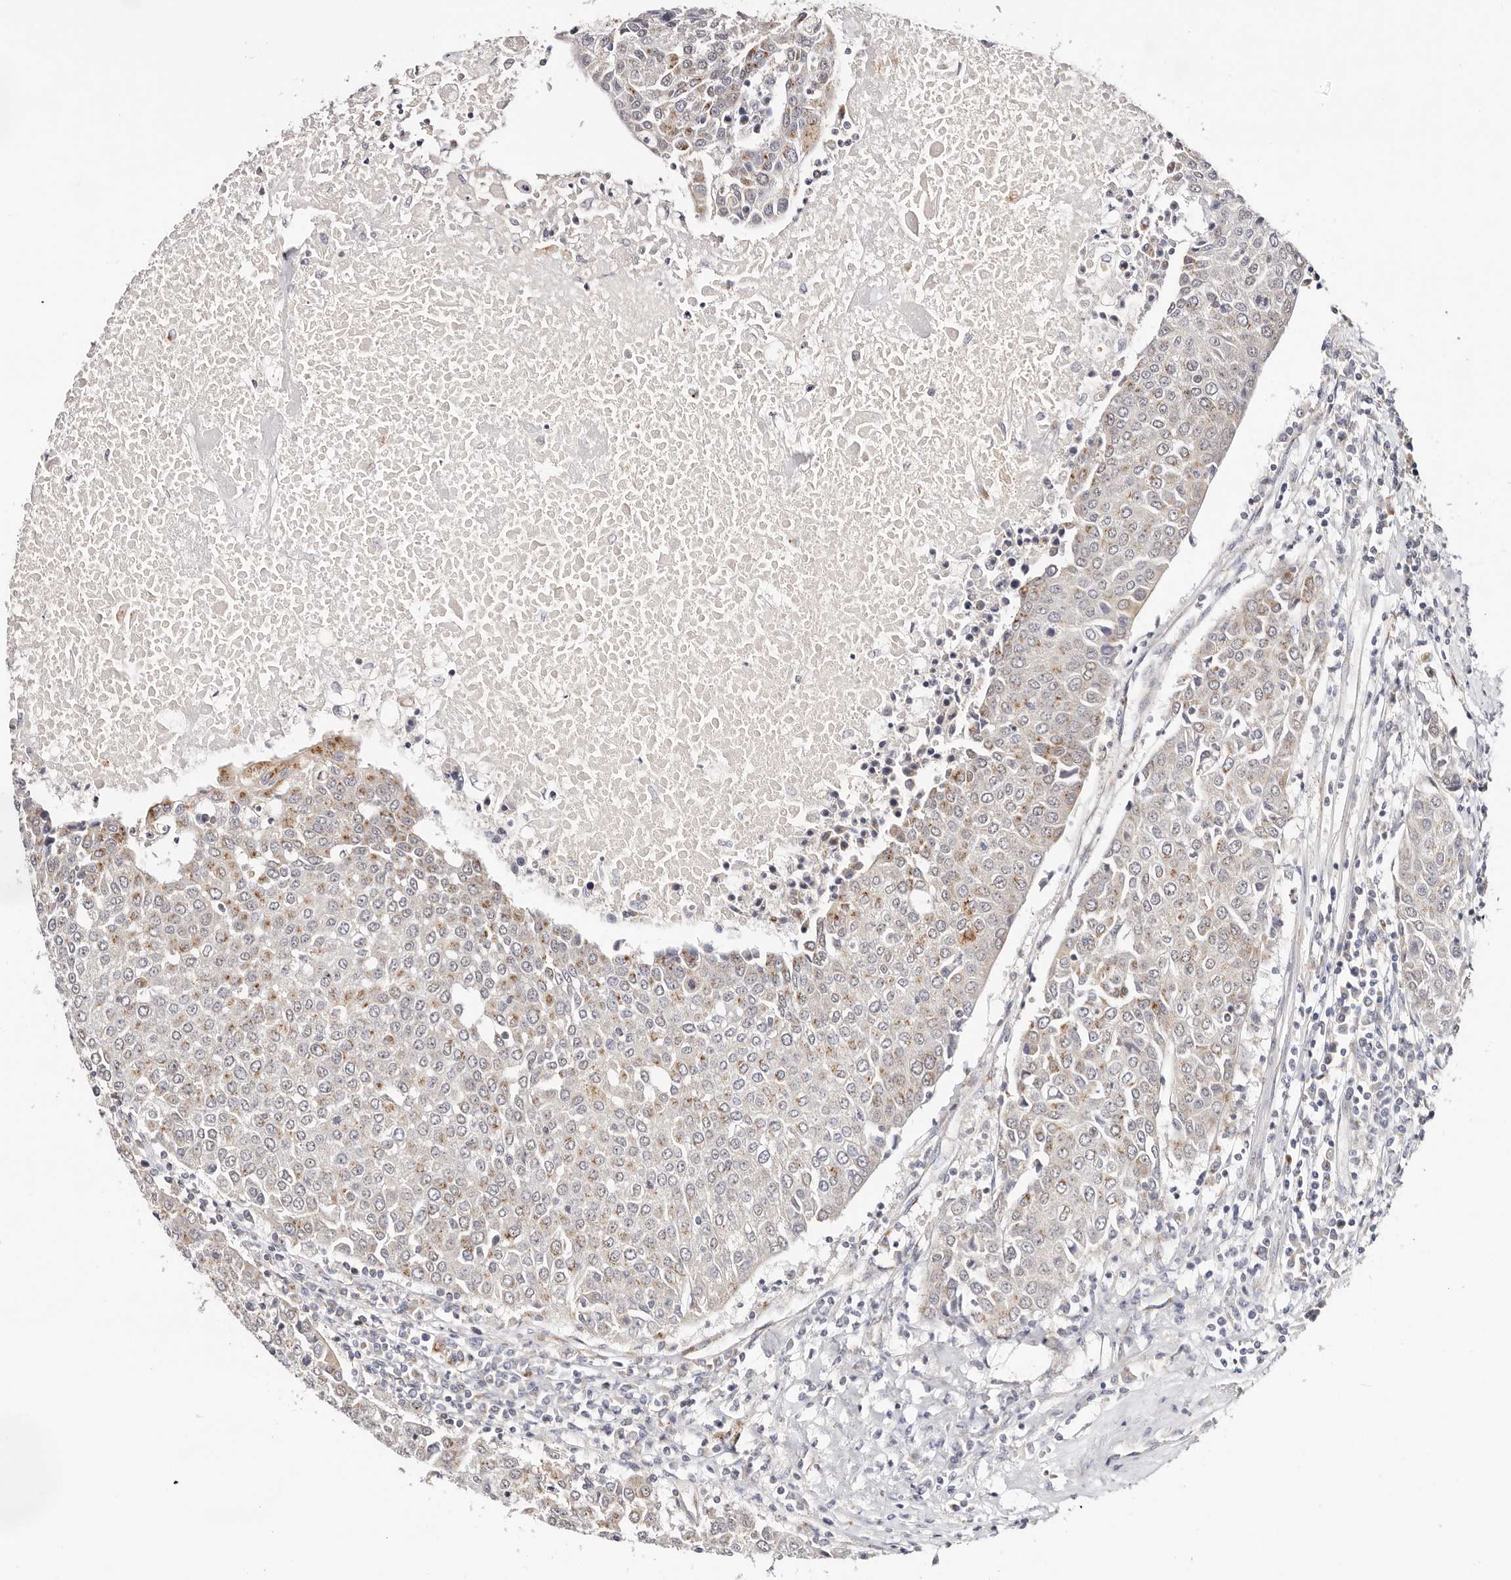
{"staining": {"intensity": "moderate", "quantity": "25%-75%", "location": "cytoplasmic/membranous"}, "tissue": "urothelial cancer", "cell_type": "Tumor cells", "image_type": "cancer", "snomed": [{"axis": "morphology", "description": "Urothelial carcinoma, High grade"}, {"axis": "topography", "description": "Urinary bladder"}], "caption": "Moderate cytoplasmic/membranous protein expression is present in about 25%-75% of tumor cells in urothelial cancer. The protein of interest is stained brown, and the nuclei are stained in blue (DAB IHC with brightfield microscopy, high magnification).", "gene": "VIPAS39", "patient": {"sex": "female", "age": 85}}